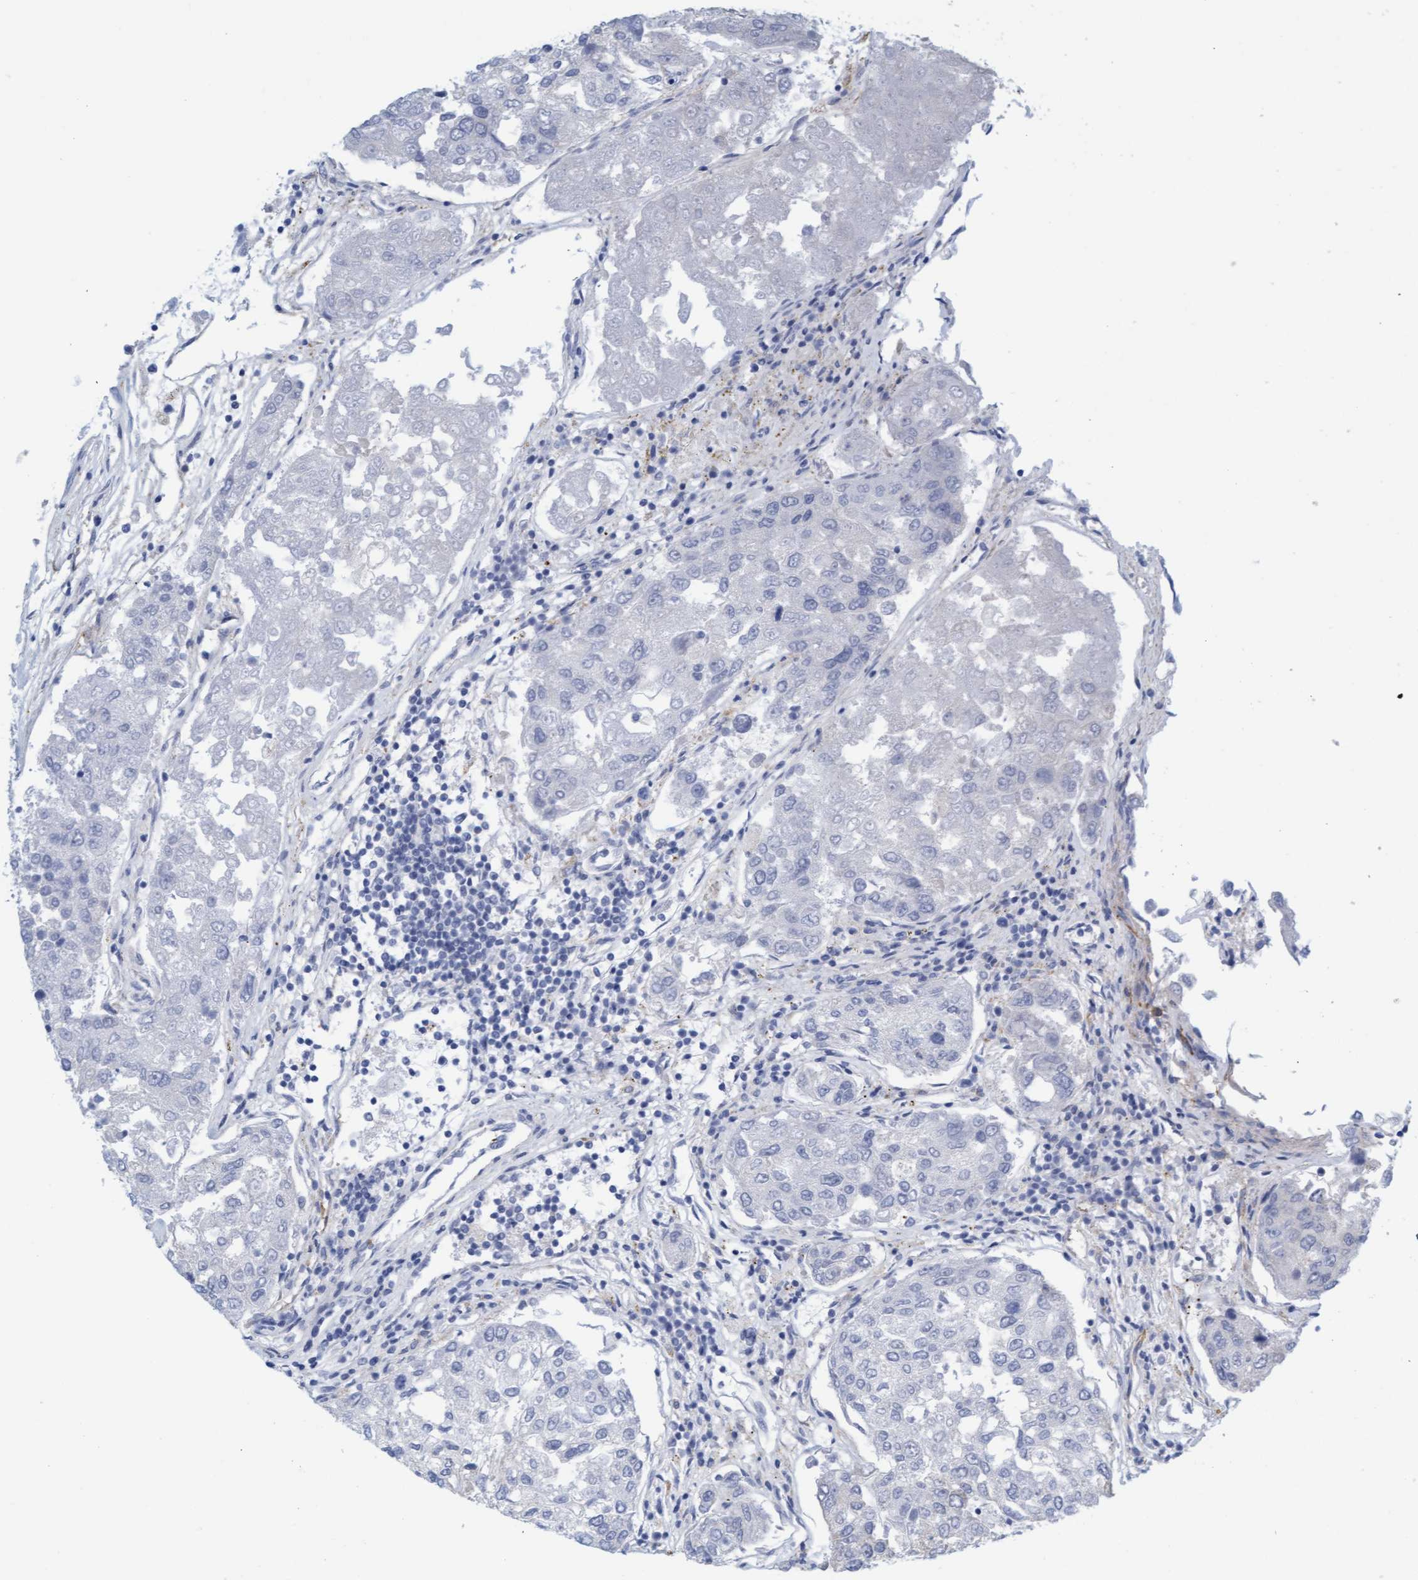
{"staining": {"intensity": "negative", "quantity": "none", "location": "none"}, "tissue": "urothelial cancer", "cell_type": "Tumor cells", "image_type": "cancer", "snomed": [{"axis": "morphology", "description": "Urothelial carcinoma, High grade"}, {"axis": "topography", "description": "Lymph node"}, {"axis": "topography", "description": "Urinary bladder"}], "caption": "IHC of urothelial cancer exhibits no staining in tumor cells.", "gene": "MAP1B", "patient": {"sex": "male", "age": 51}}